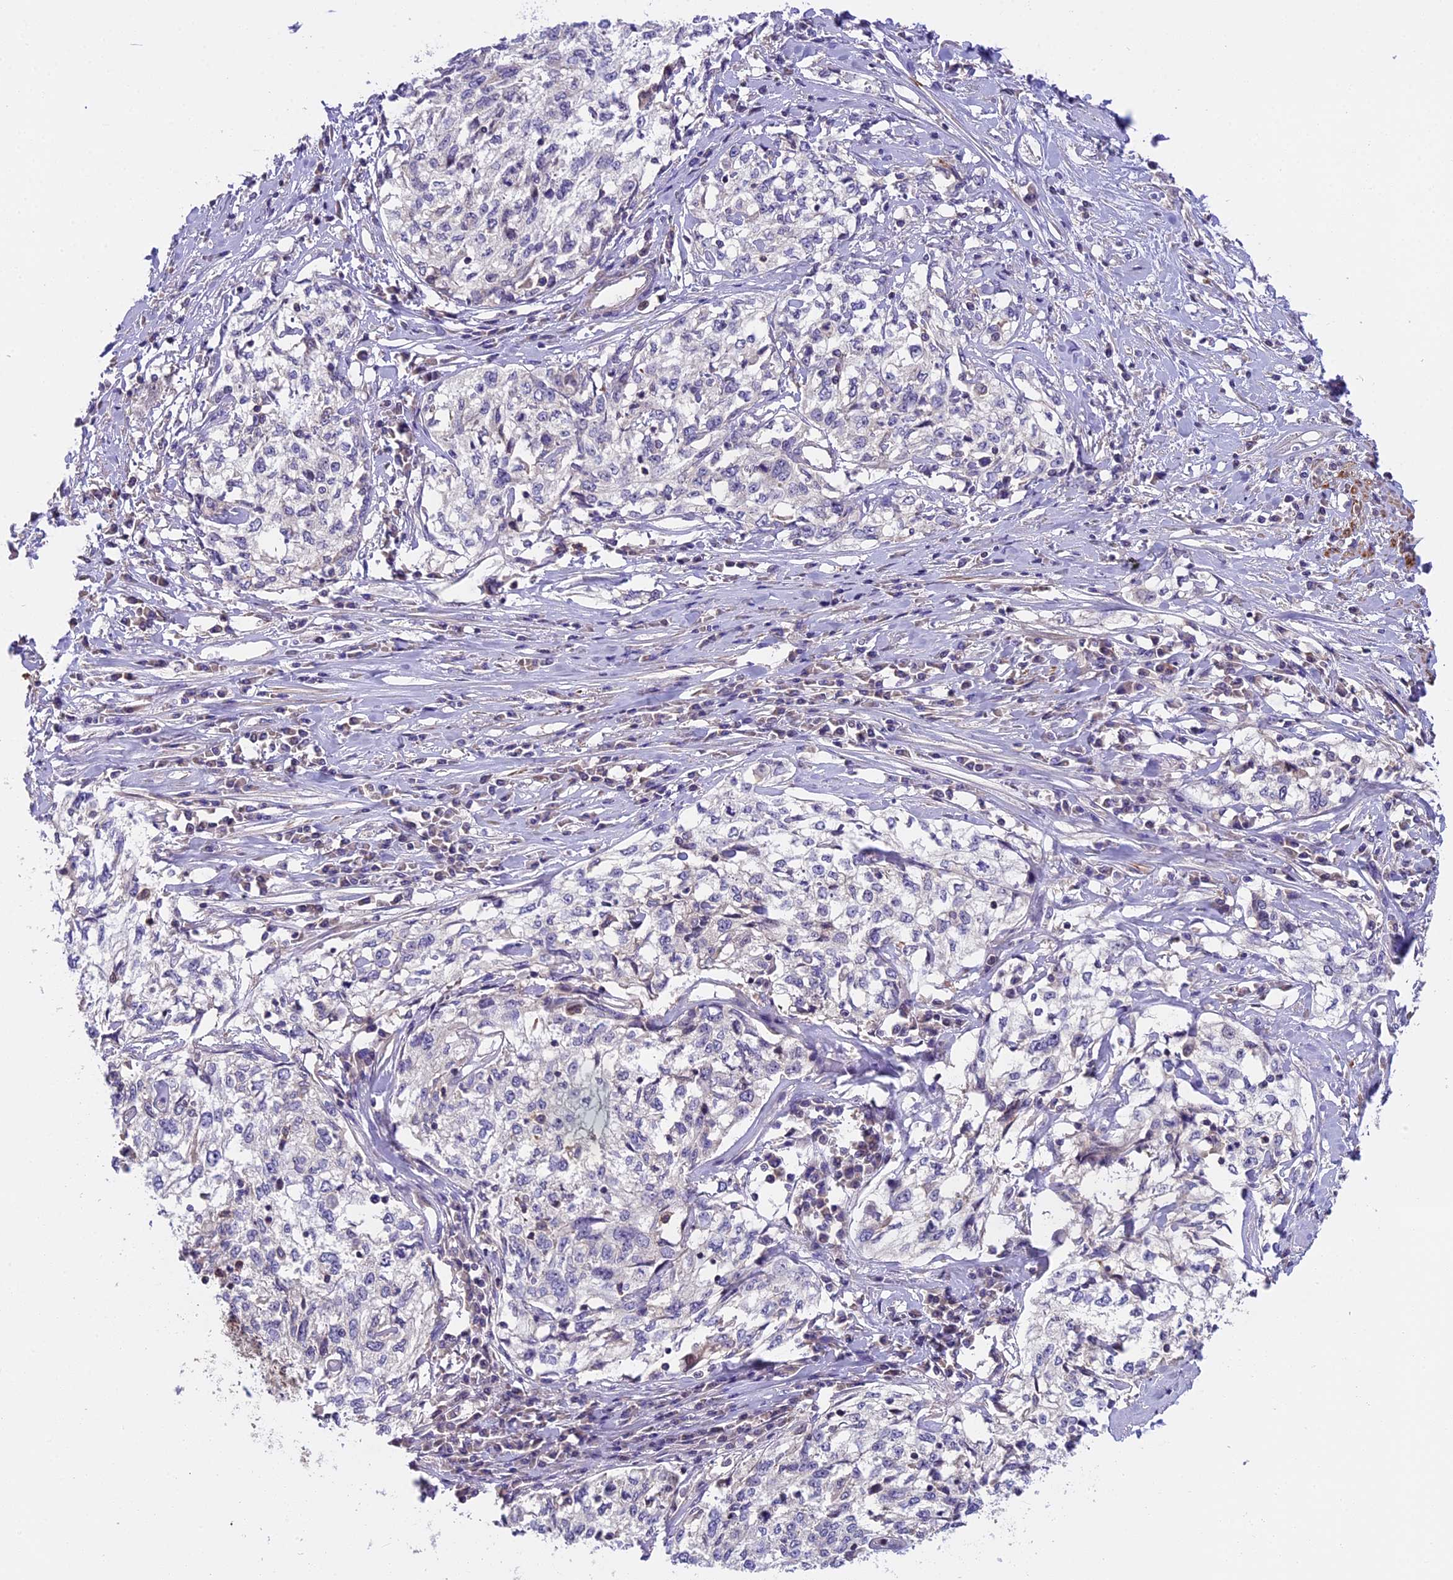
{"staining": {"intensity": "negative", "quantity": "none", "location": "none"}, "tissue": "cervical cancer", "cell_type": "Tumor cells", "image_type": "cancer", "snomed": [{"axis": "morphology", "description": "Squamous cell carcinoma, NOS"}, {"axis": "topography", "description": "Cervix"}], "caption": "Human cervical cancer (squamous cell carcinoma) stained for a protein using IHC reveals no staining in tumor cells.", "gene": "FAM98C", "patient": {"sex": "female", "age": 57}}